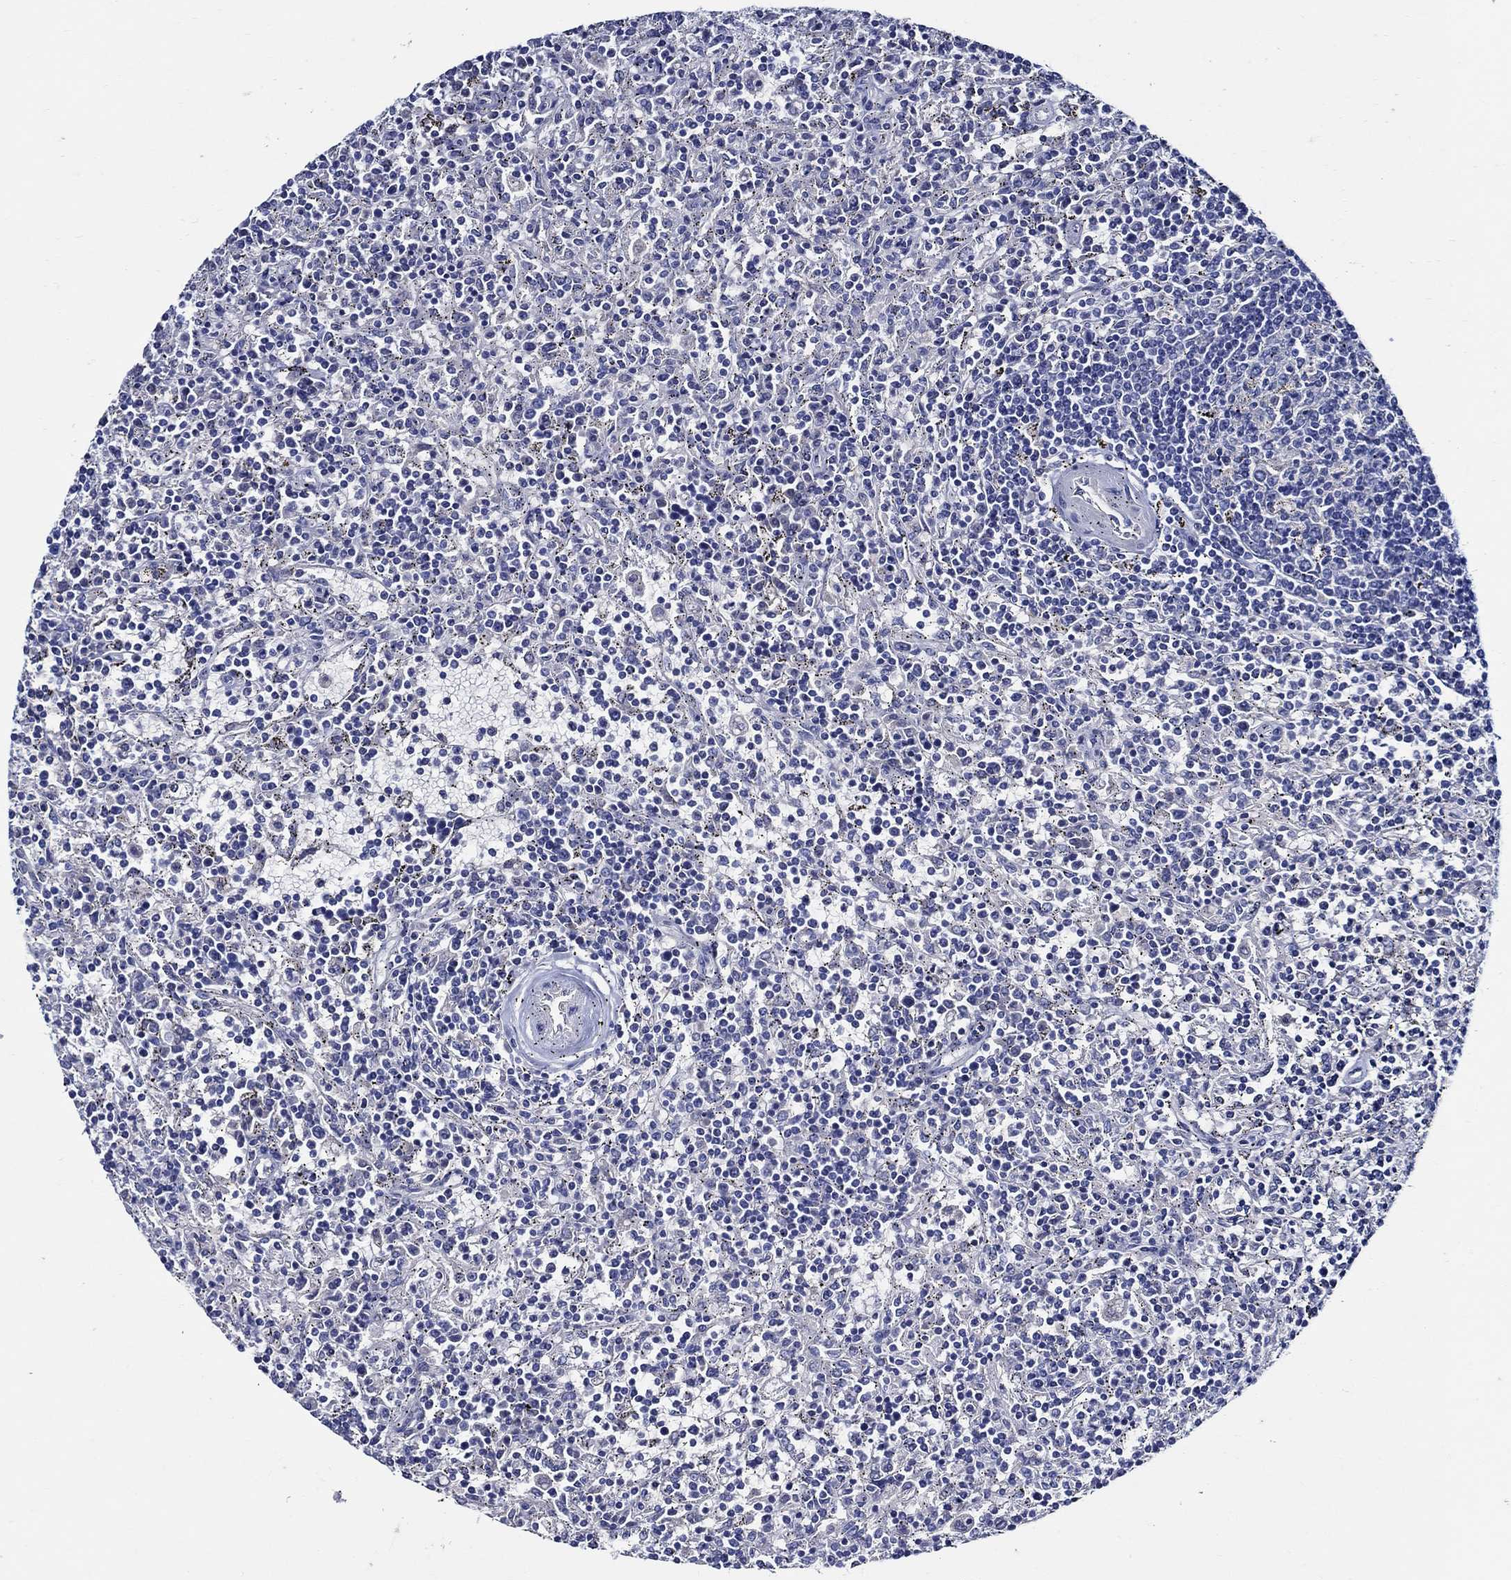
{"staining": {"intensity": "negative", "quantity": "none", "location": "none"}, "tissue": "lymphoma", "cell_type": "Tumor cells", "image_type": "cancer", "snomed": [{"axis": "morphology", "description": "Malignant lymphoma, non-Hodgkin's type, Low grade"}, {"axis": "topography", "description": "Spleen"}], "caption": "A high-resolution photomicrograph shows immunohistochemistry (IHC) staining of lymphoma, which demonstrates no significant positivity in tumor cells.", "gene": "SKOR1", "patient": {"sex": "male", "age": 62}}